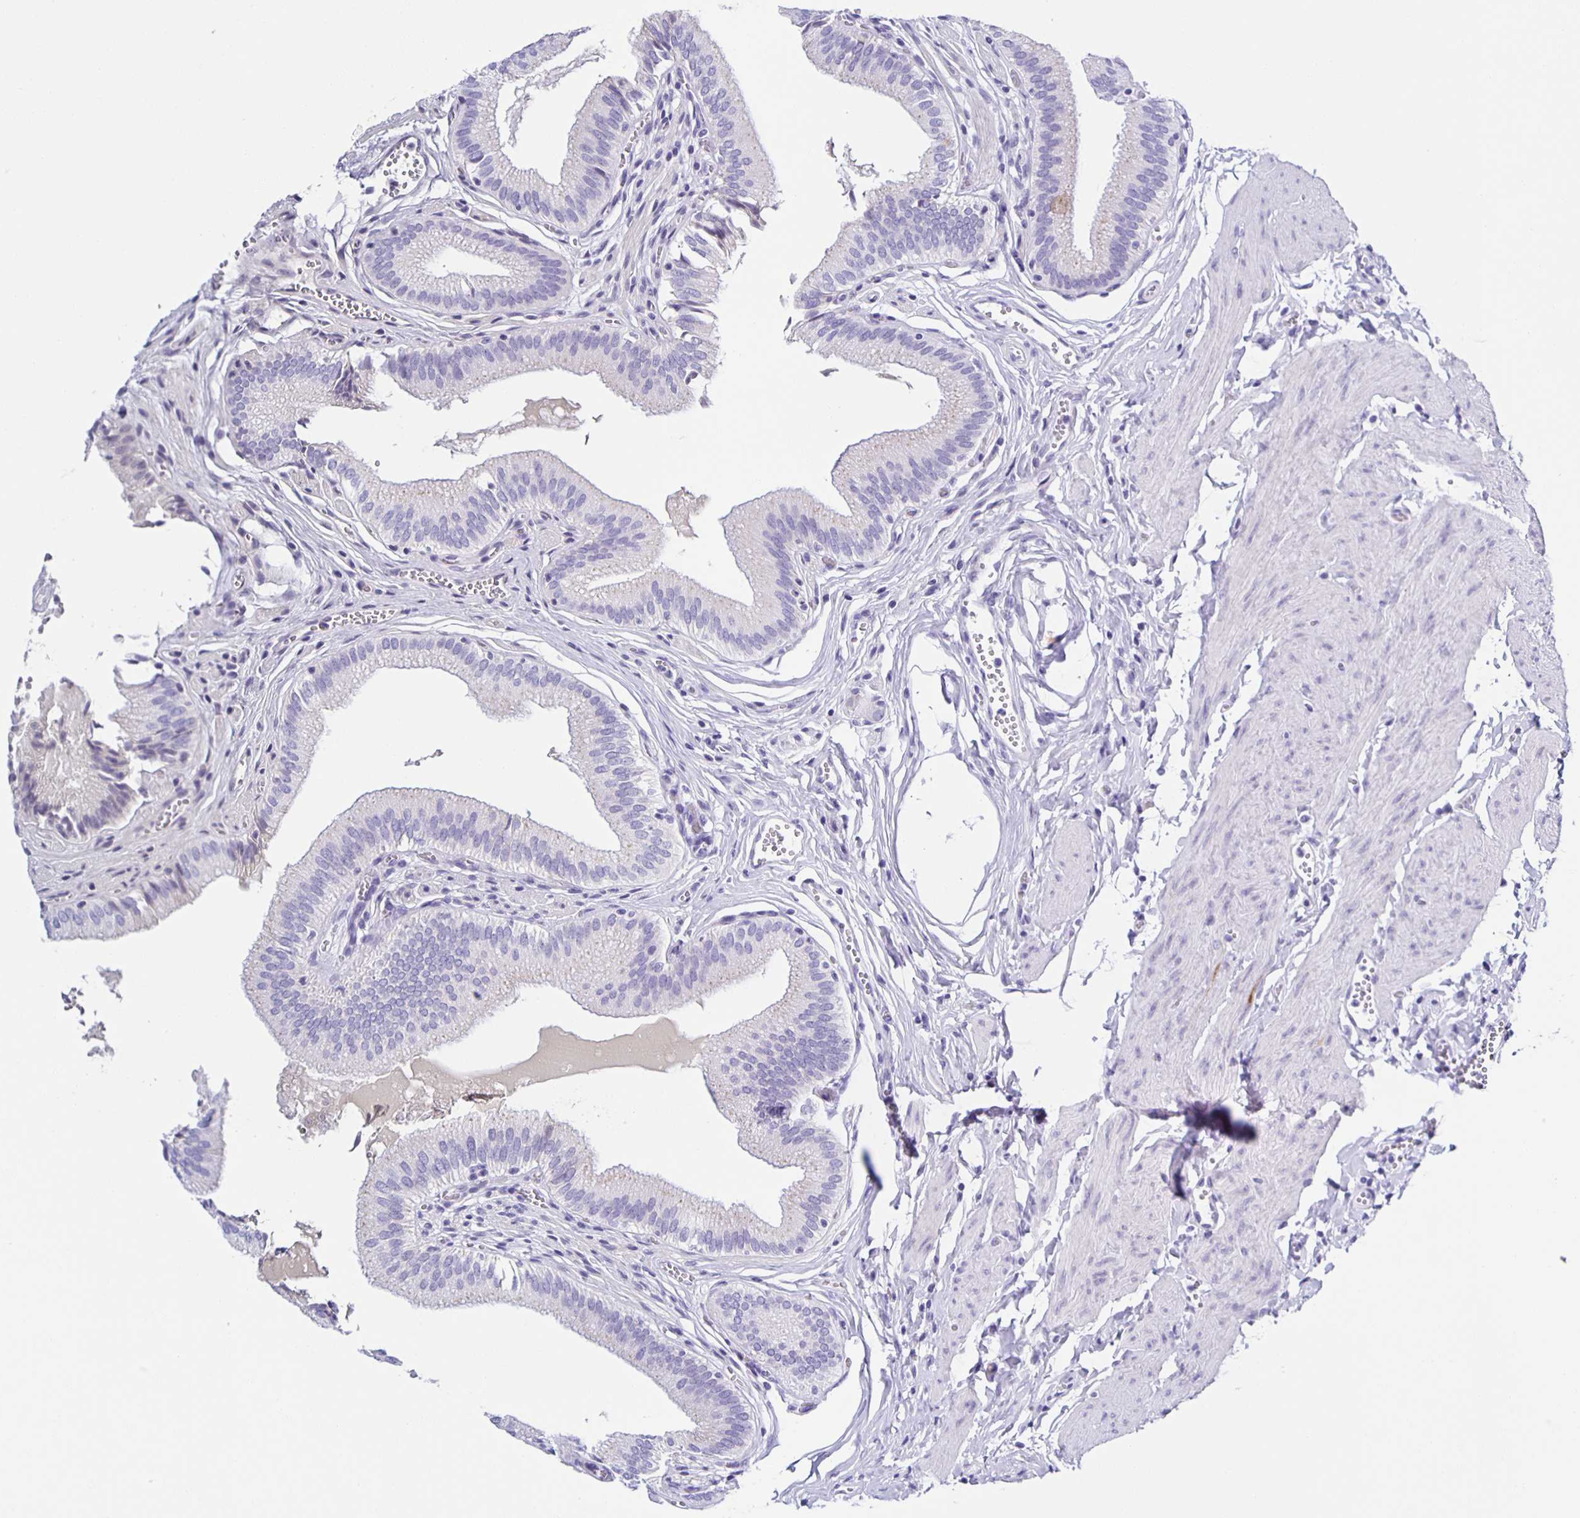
{"staining": {"intensity": "negative", "quantity": "none", "location": "none"}, "tissue": "gallbladder", "cell_type": "Glandular cells", "image_type": "normal", "snomed": [{"axis": "morphology", "description": "Normal tissue, NOS"}, {"axis": "topography", "description": "Gallbladder"}, {"axis": "topography", "description": "Peripheral nerve tissue"}], "caption": "Immunohistochemical staining of unremarkable gallbladder demonstrates no significant expression in glandular cells. (DAB (3,3'-diaminobenzidine) immunohistochemistry visualized using brightfield microscopy, high magnification).", "gene": "AQP6", "patient": {"sex": "male", "age": 17}}